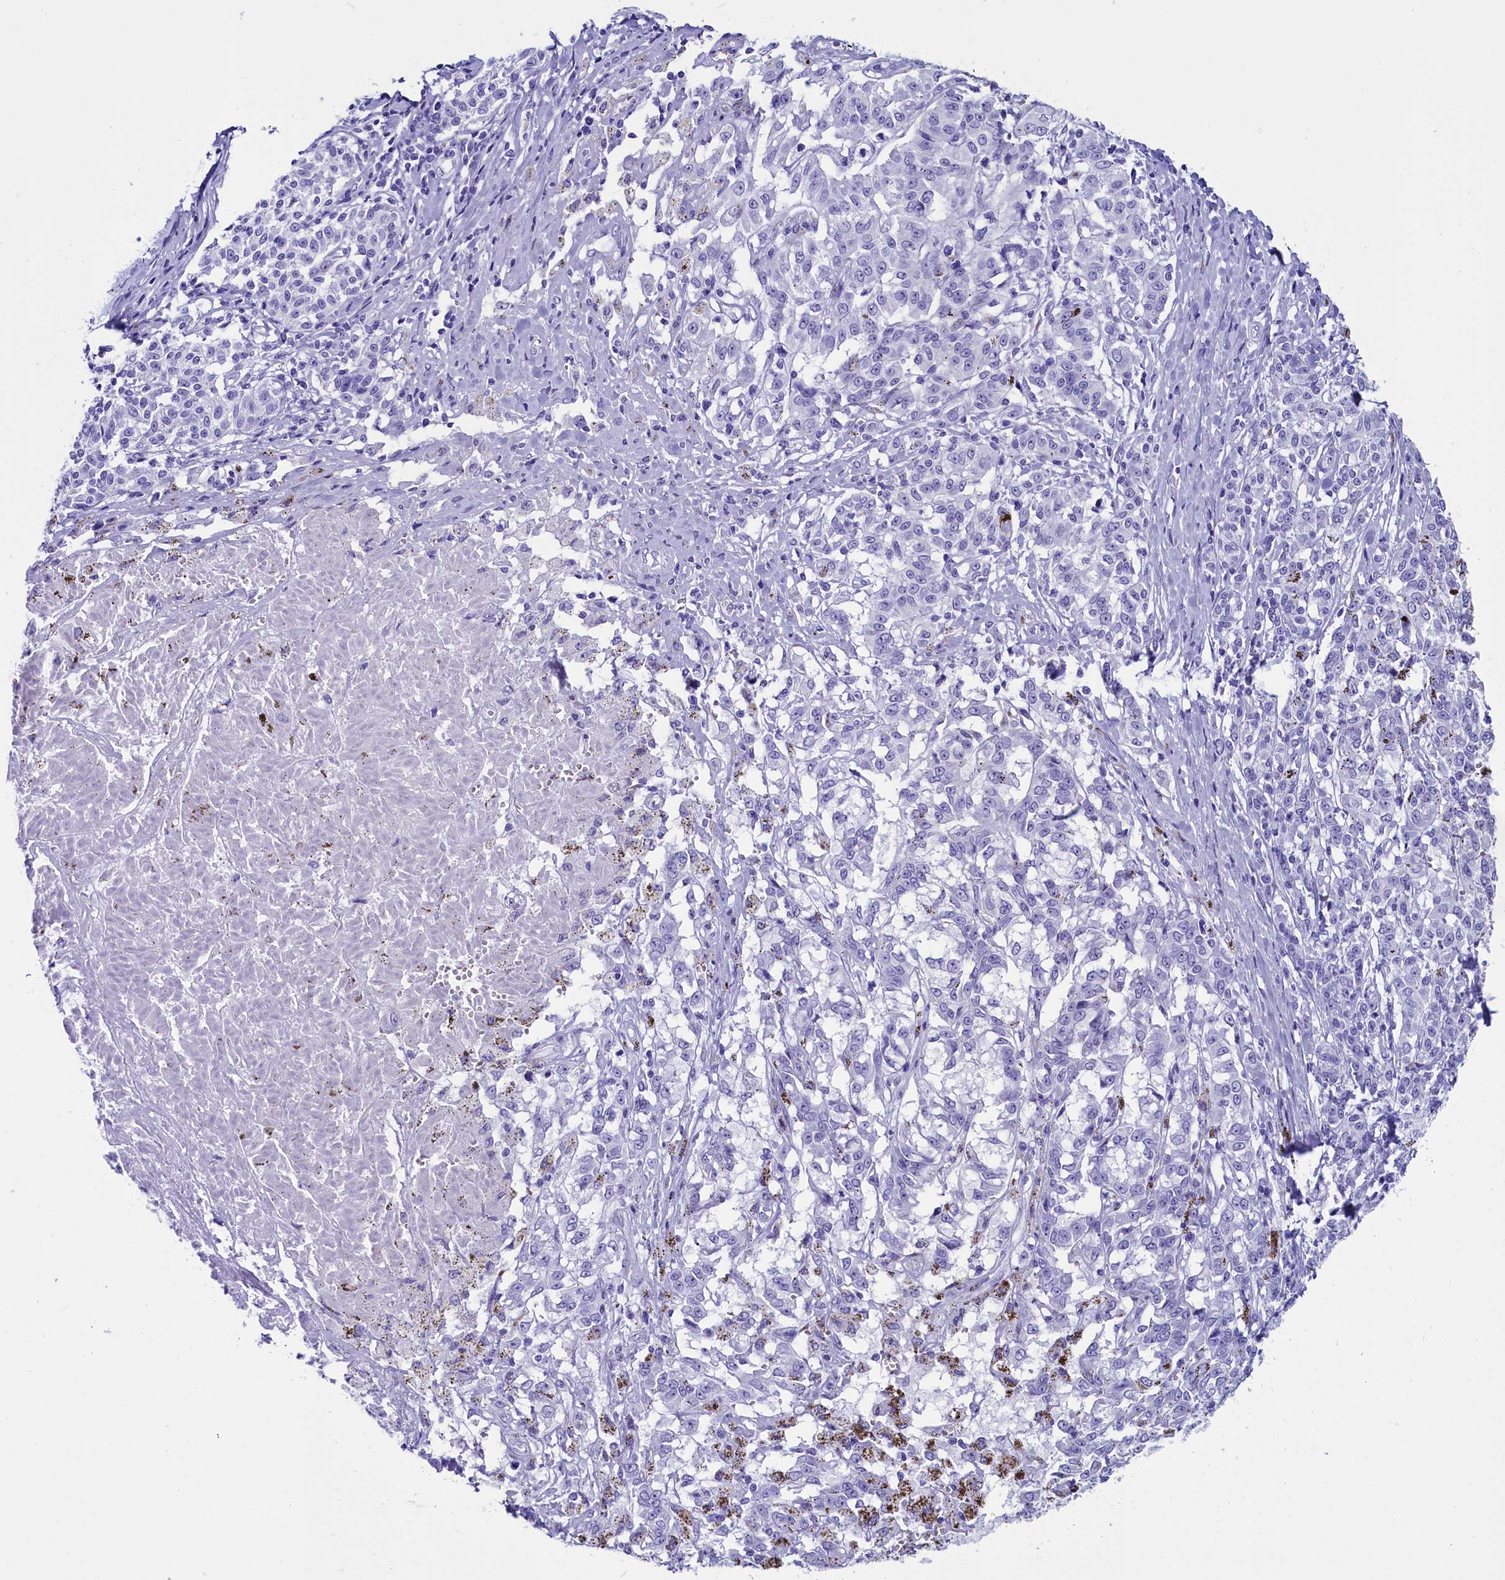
{"staining": {"intensity": "negative", "quantity": "none", "location": "none"}, "tissue": "melanoma", "cell_type": "Tumor cells", "image_type": "cancer", "snomed": [{"axis": "morphology", "description": "Malignant melanoma, NOS"}, {"axis": "topography", "description": "Skin"}], "caption": "IHC image of neoplastic tissue: human malignant melanoma stained with DAB shows no significant protein staining in tumor cells. (DAB IHC with hematoxylin counter stain).", "gene": "AP3B2", "patient": {"sex": "female", "age": 72}}